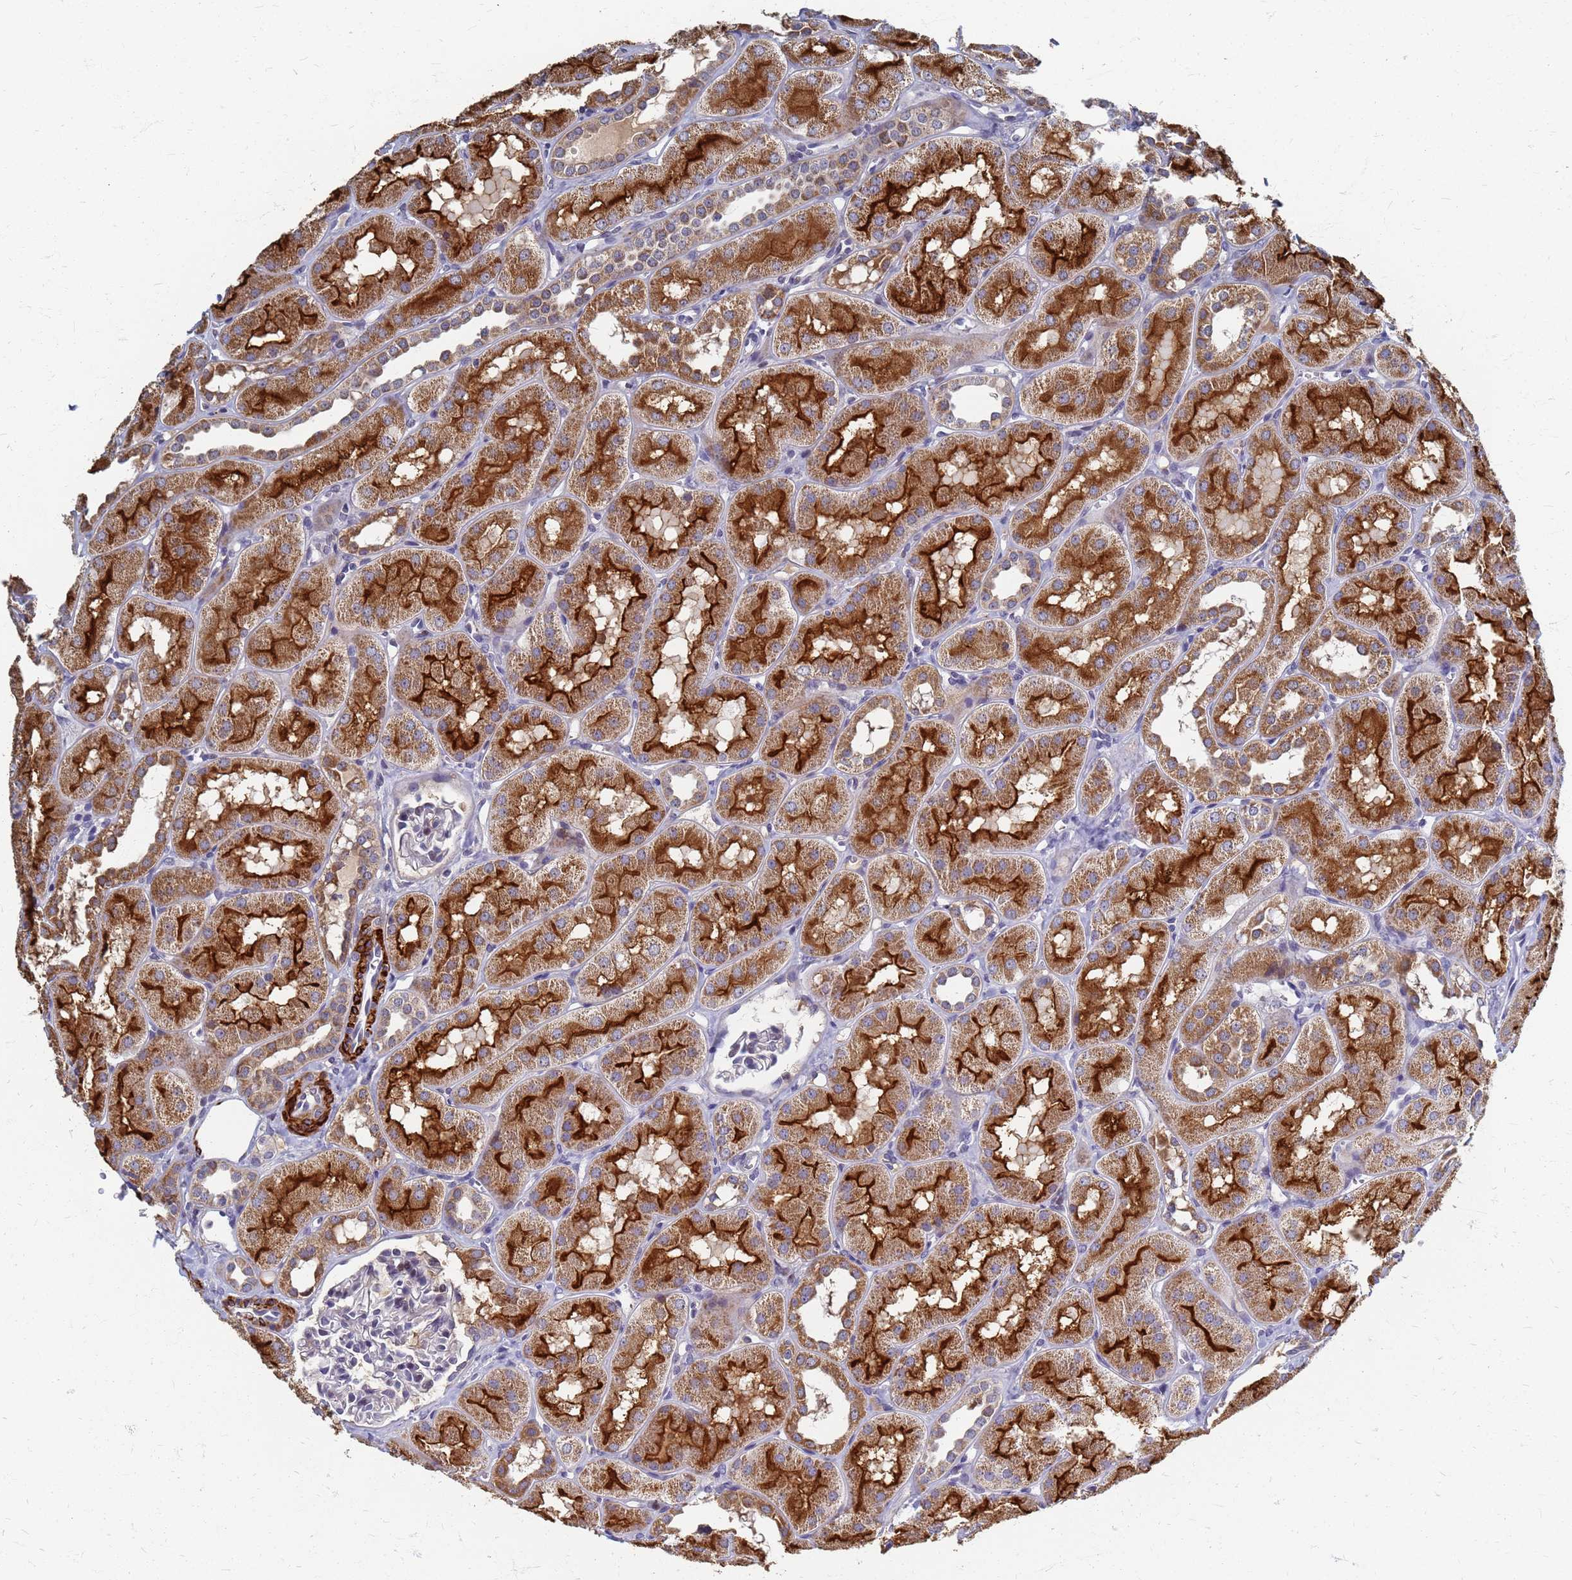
{"staining": {"intensity": "negative", "quantity": "none", "location": "none"}, "tissue": "kidney", "cell_type": "Cells in glomeruli", "image_type": "normal", "snomed": [{"axis": "morphology", "description": "Normal tissue, NOS"}, {"axis": "topography", "description": "Kidney"}, {"axis": "topography", "description": "Urinary bladder"}], "caption": "This micrograph is of unremarkable kidney stained with immunohistochemistry (IHC) to label a protein in brown with the nuclei are counter-stained blue. There is no staining in cells in glomeruli.", "gene": "ATPAF1", "patient": {"sex": "male", "age": 16}}